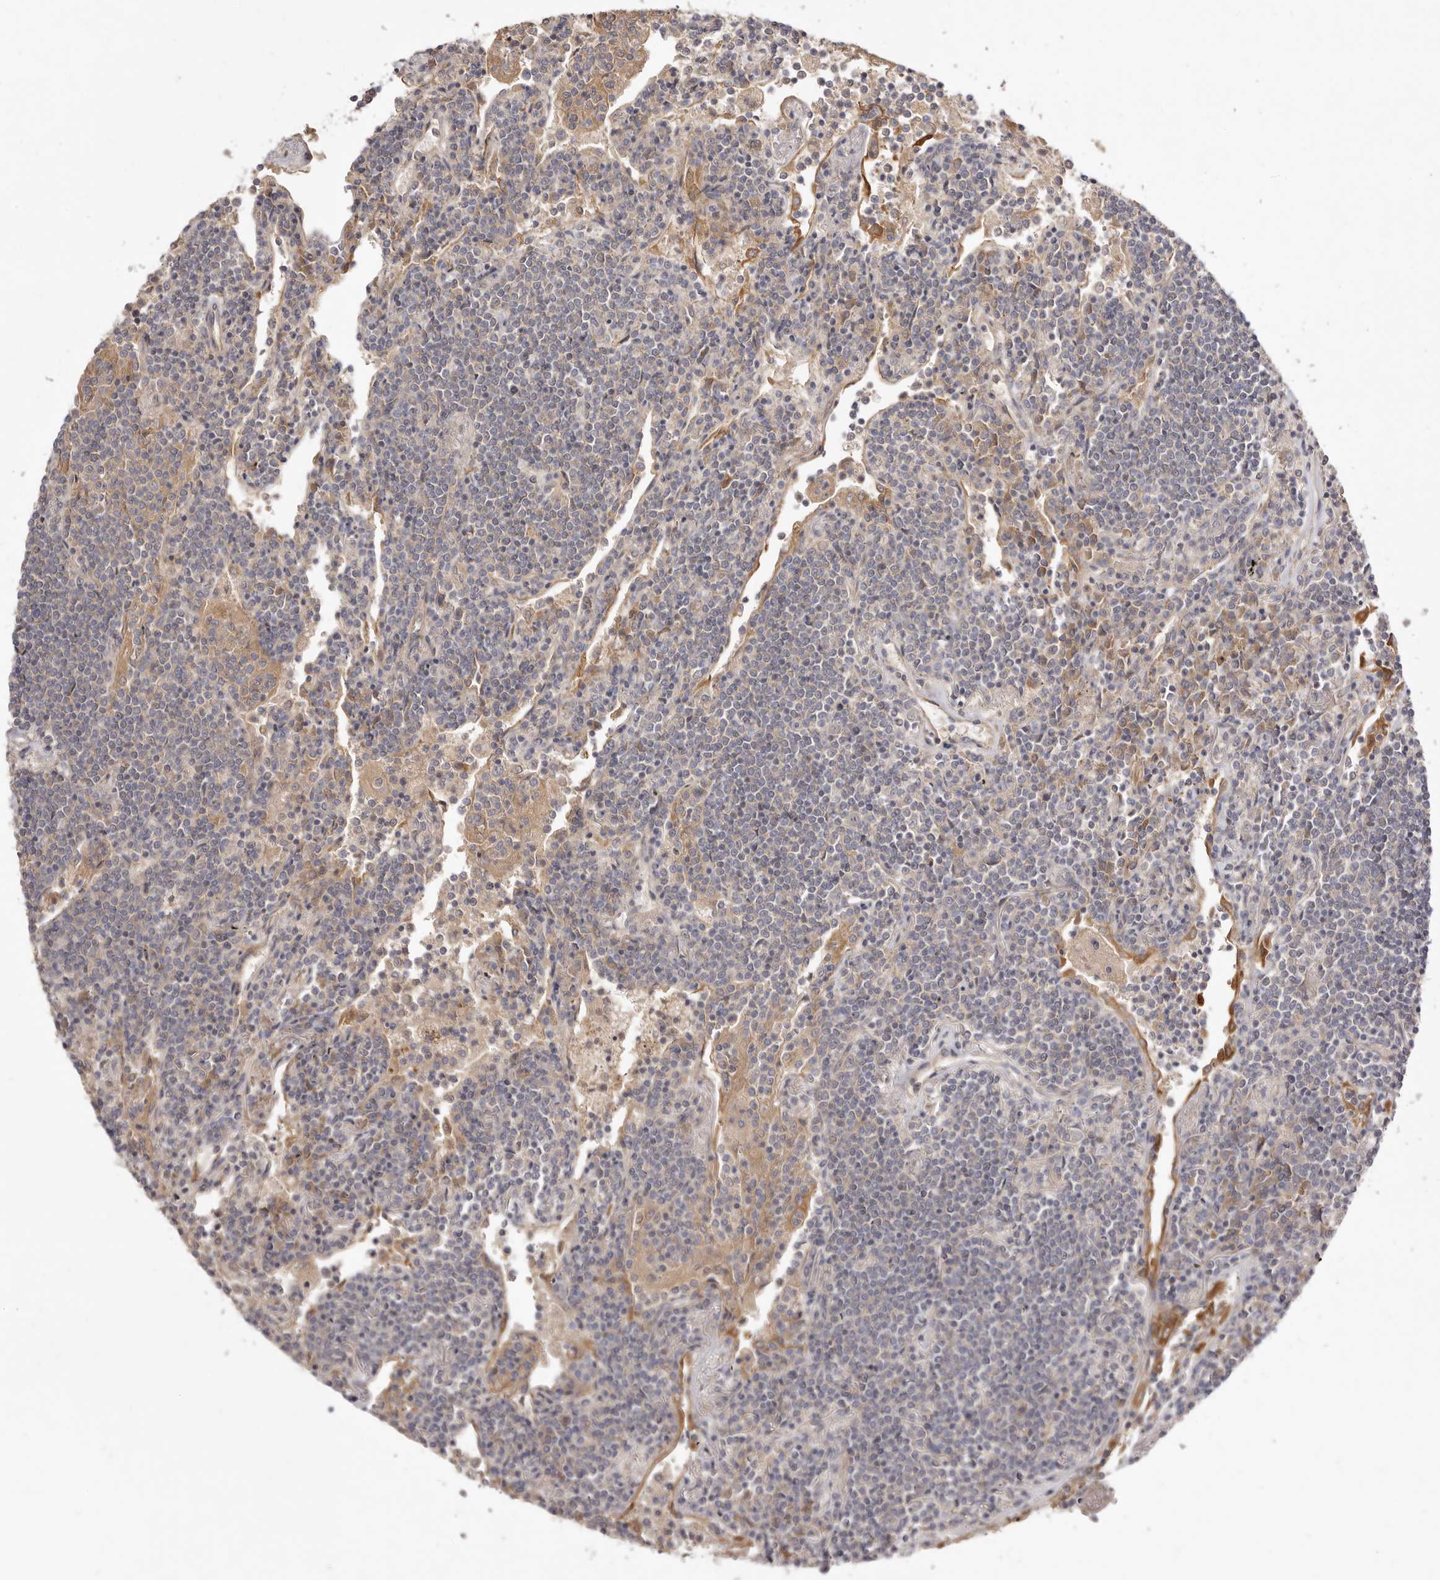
{"staining": {"intensity": "negative", "quantity": "none", "location": "none"}, "tissue": "lymphoma", "cell_type": "Tumor cells", "image_type": "cancer", "snomed": [{"axis": "morphology", "description": "Malignant lymphoma, non-Hodgkin's type, Low grade"}, {"axis": "topography", "description": "Lung"}], "caption": "Lymphoma was stained to show a protein in brown. There is no significant staining in tumor cells. (Brightfield microscopy of DAB (3,3'-diaminobenzidine) immunohistochemistry (IHC) at high magnification).", "gene": "ADAMTS9", "patient": {"sex": "female", "age": 71}}